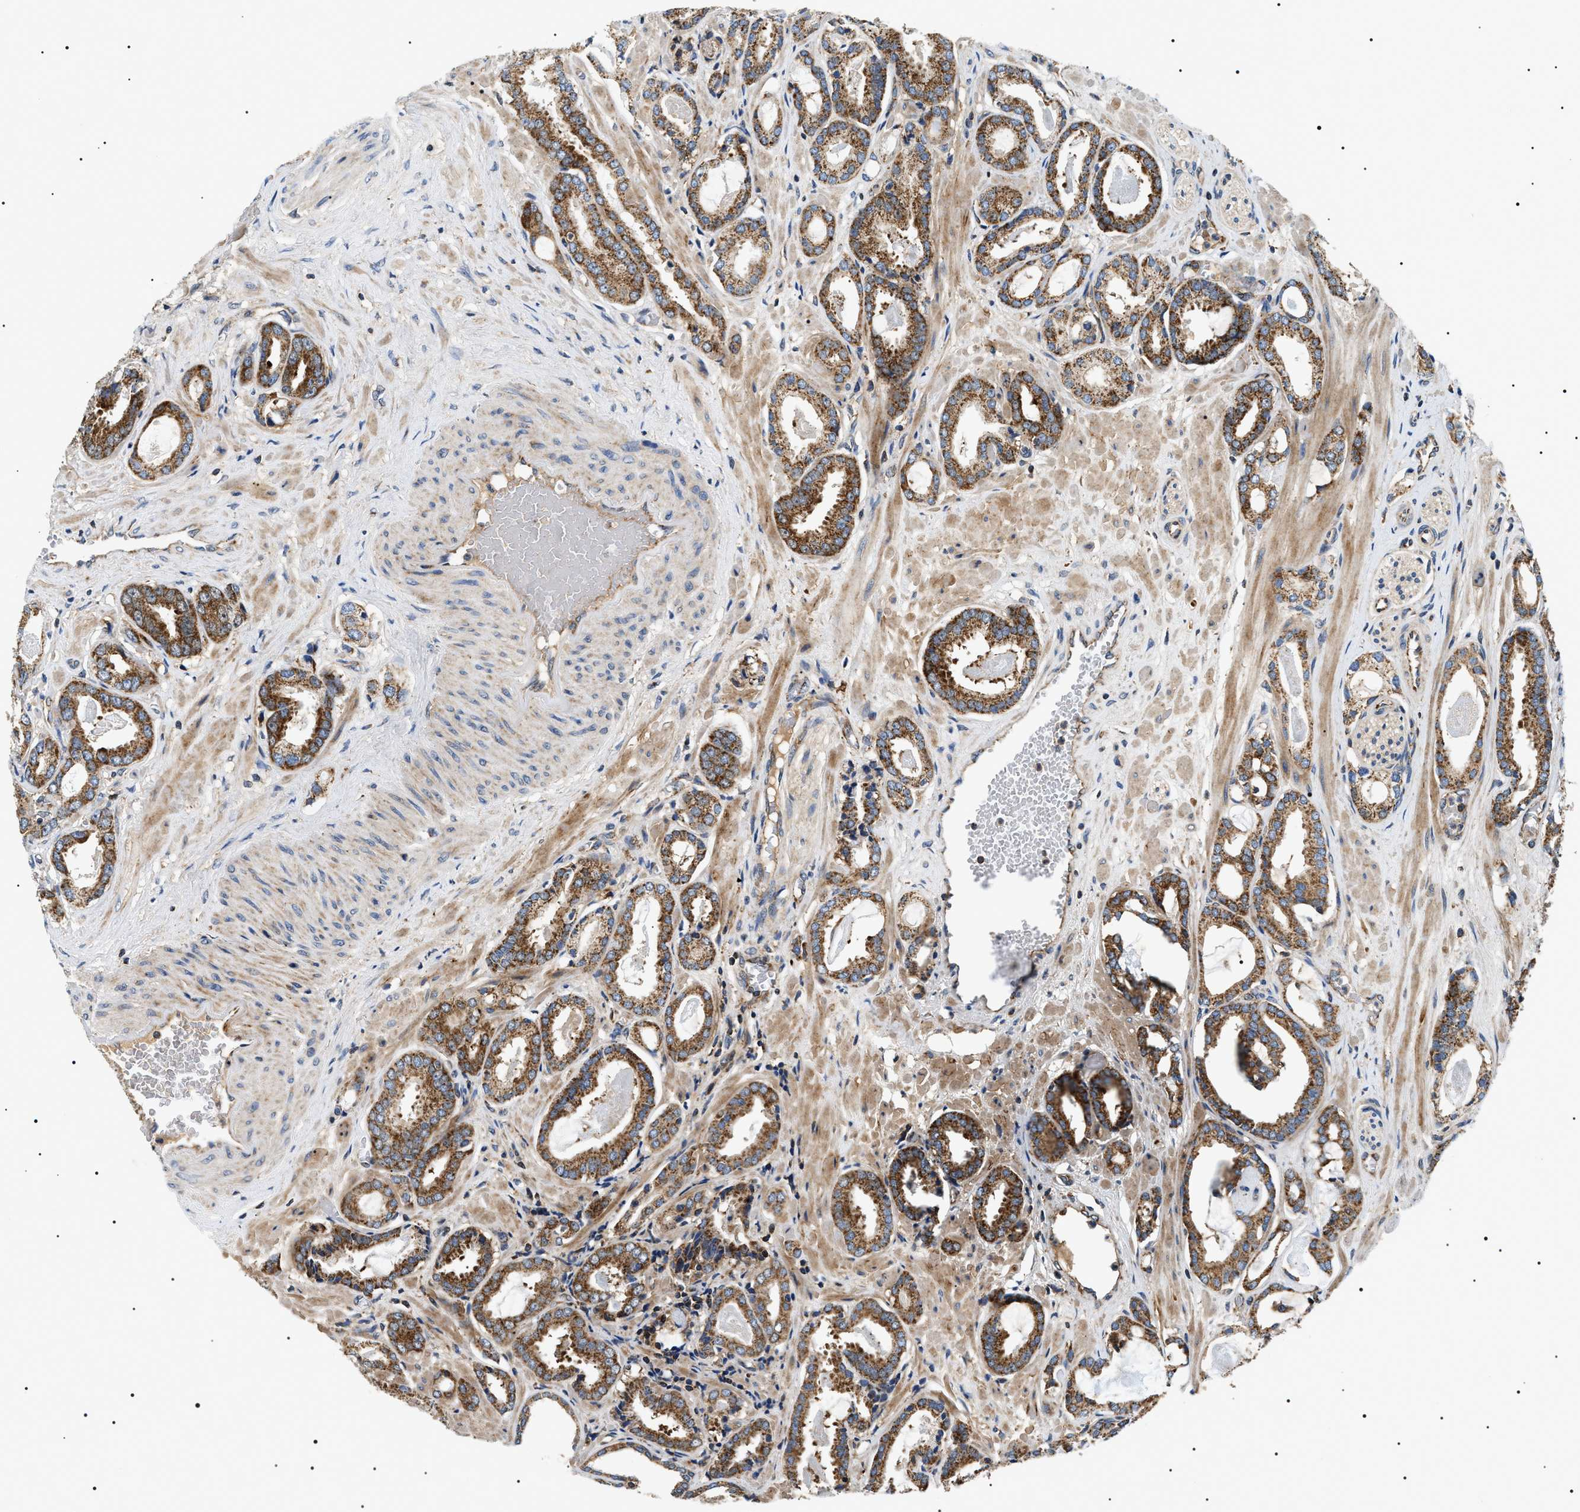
{"staining": {"intensity": "moderate", "quantity": ">75%", "location": "cytoplasmic/membranous"}, "tissue": "prostate cancer", "cell_type": "Tumor cells", "image_type": "cancer", "snomed": [{"axis": "morphology", "description": "Adenocarcinoma, Low grade"}, {"axis": "topography", "description": "Prostate"}], "caption": "This photomicrograph exhibits prostate adenocarcinoma (low-grade) stained with immunohistochemistry to label a protein in brown. The cytoplasmic/membranous of tumor cells show moderate positivity for the protein. Nuclei are counter-stained blue.", "gene": "OXSM", "patient": {"sex": "male", "age": 53}}